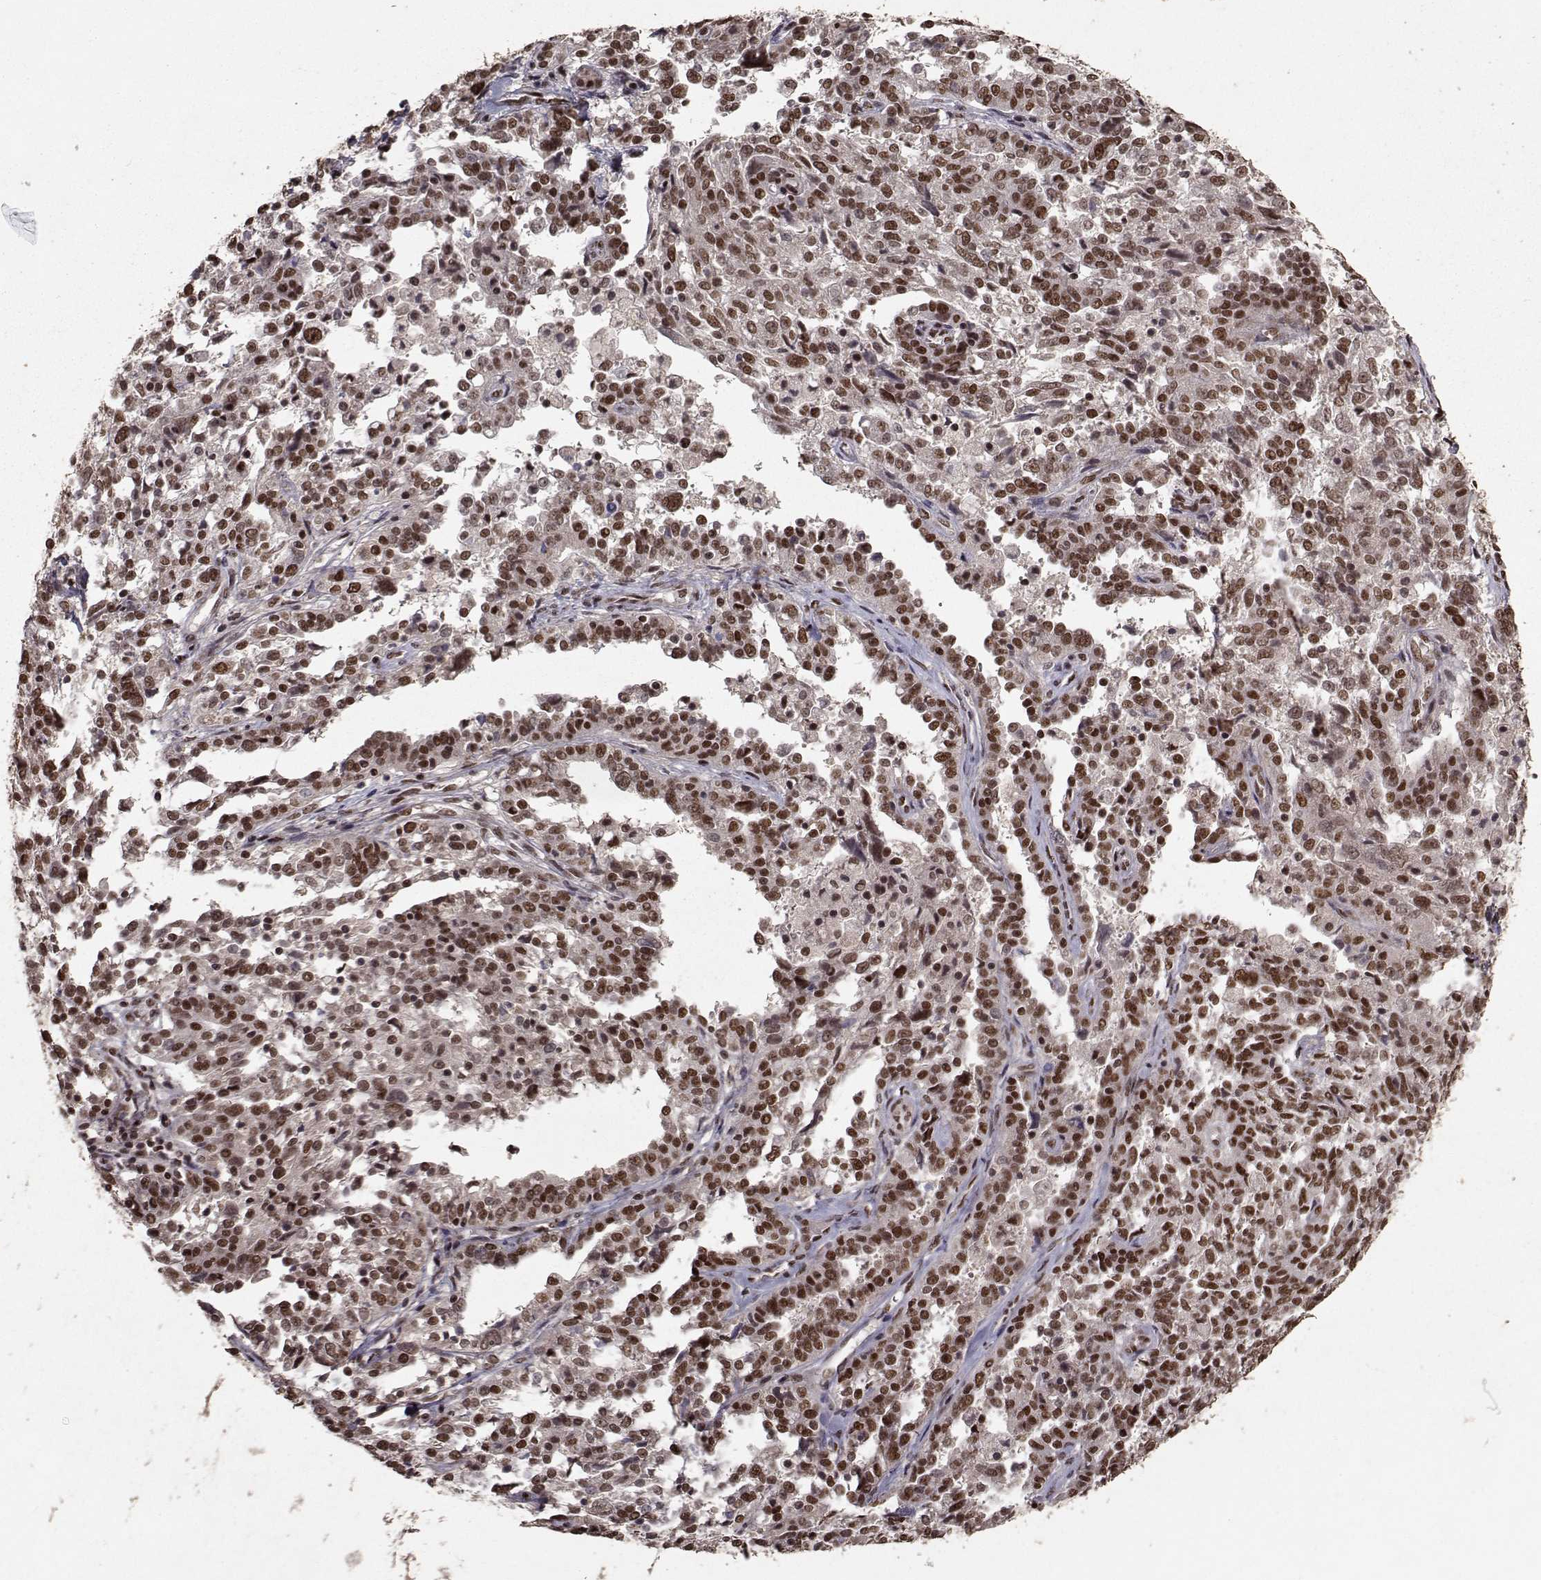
{"staining": {"intensity": "strong", "quantity": ">75%", "location": "nuclear"}, "tissue": "ovarian cancer", "cell_type": "Tumor cells", "image_type": "cancer", "snomed": [{"axis": "morphology", "description": "Cystadenocarcinoma, serous, NOS"}, {"axis": "topography", "description": "Ovary"}], "caption": "Immunohistochemistry (IHC) staining of serous cystadenocarcinoma (ovarian), which exhibits high levels of strong nuclear positivity in about >75% of tumor cells indicating strong nuclear protein staining. The staining was performed using DAB (3,3'-diaminobenzidine) (brown) for protein detection and nuclei were counterstained in hematoxylin (blue).", "gene": "SF1", "patient": {"sex": "female", "age": 67}}